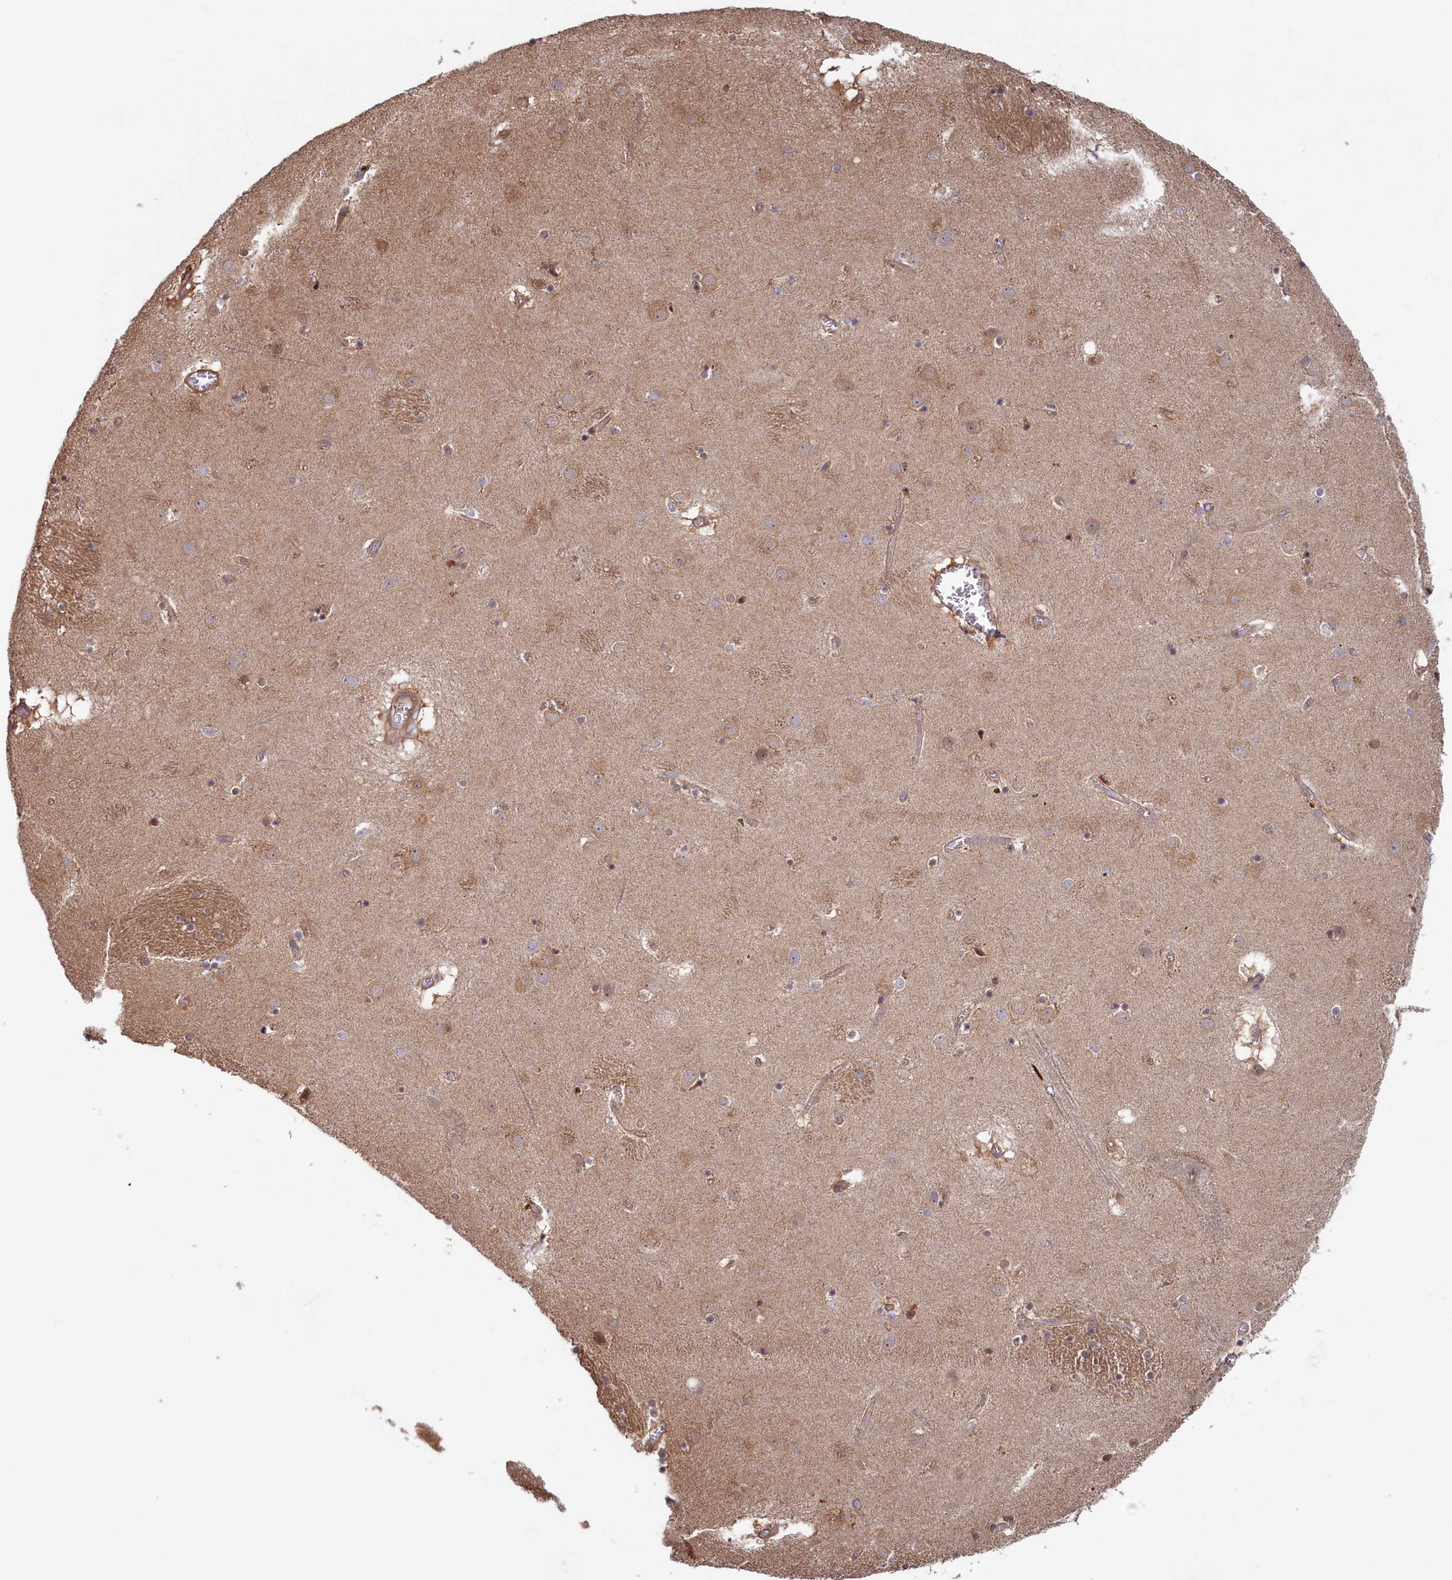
{"staining": {"intensity": "weak", "quantity": "25%-75%", "location": "cytoplasmic/membranous"}, "tissue": "caudate", "cell_type": "Glial cells", "image_type": "normal", "snomed": [{"axis": "morphology", "description": "Normal tissue, NOS"}, {"axis": "topography", "description": "Lateral ventricle wall"}], "caption": "Protein expression analysis of normal caudate exhibits weak cytoplasmic/membranous staining in approximately 25%-75% of glial cells.", "gene": "RILPL1", "patient": {"sex": "male", "age": 70}}